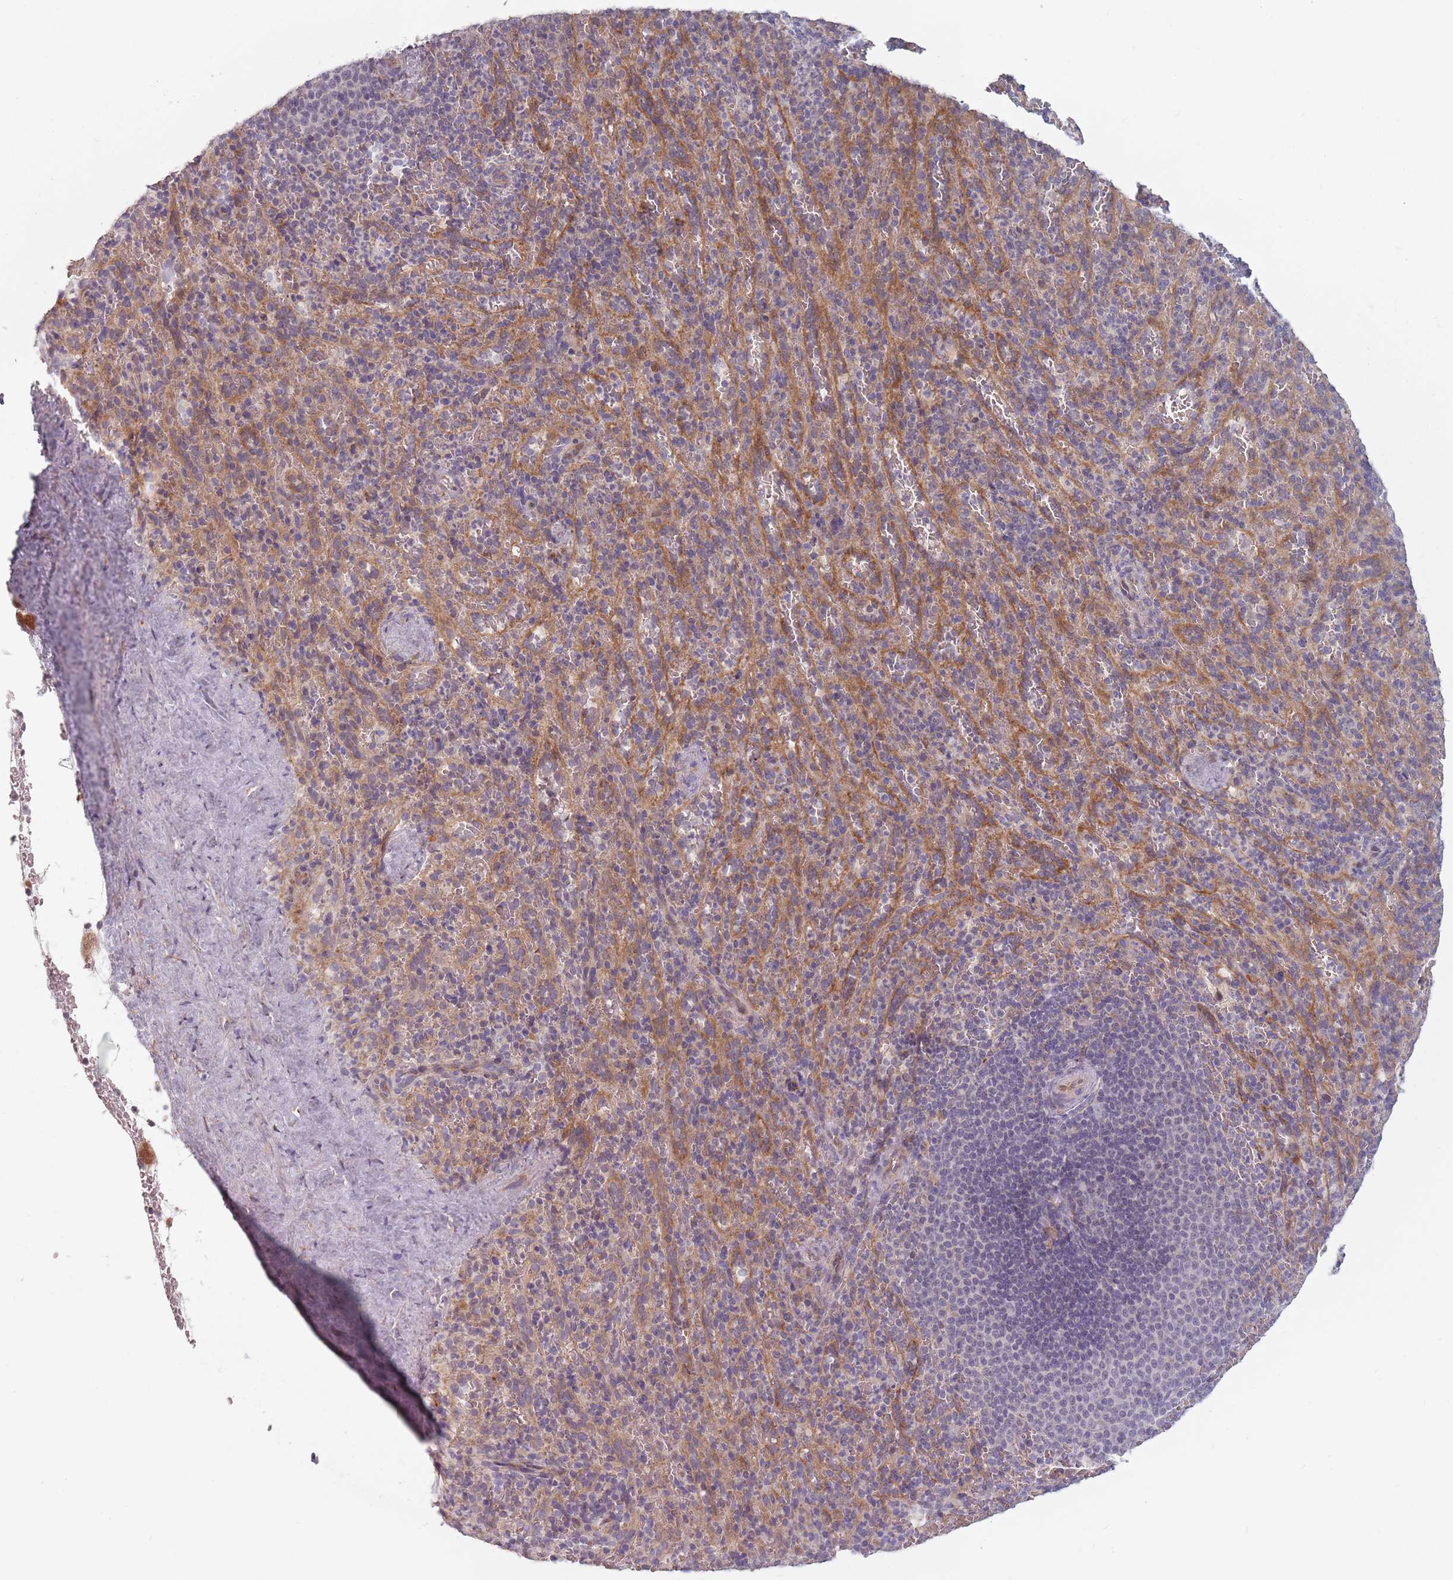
{"staining": {"intensity": "negative", "quantity": "none", "location": "none"}, "tissue": "spleen", "cell_type": "Cells in red pulp", "image_type": "normal", "snomed": [{"axis": "morphology", "description": "Normal tissue, NOS"}, {"axis": "topography", "description": "Spleen"}], "caption": "Photomicrograph shows no protein positivity in cells in red pulp of normal spleen.", "gene": "ADAL", "patient": {"sex": "female", "age": 21}}